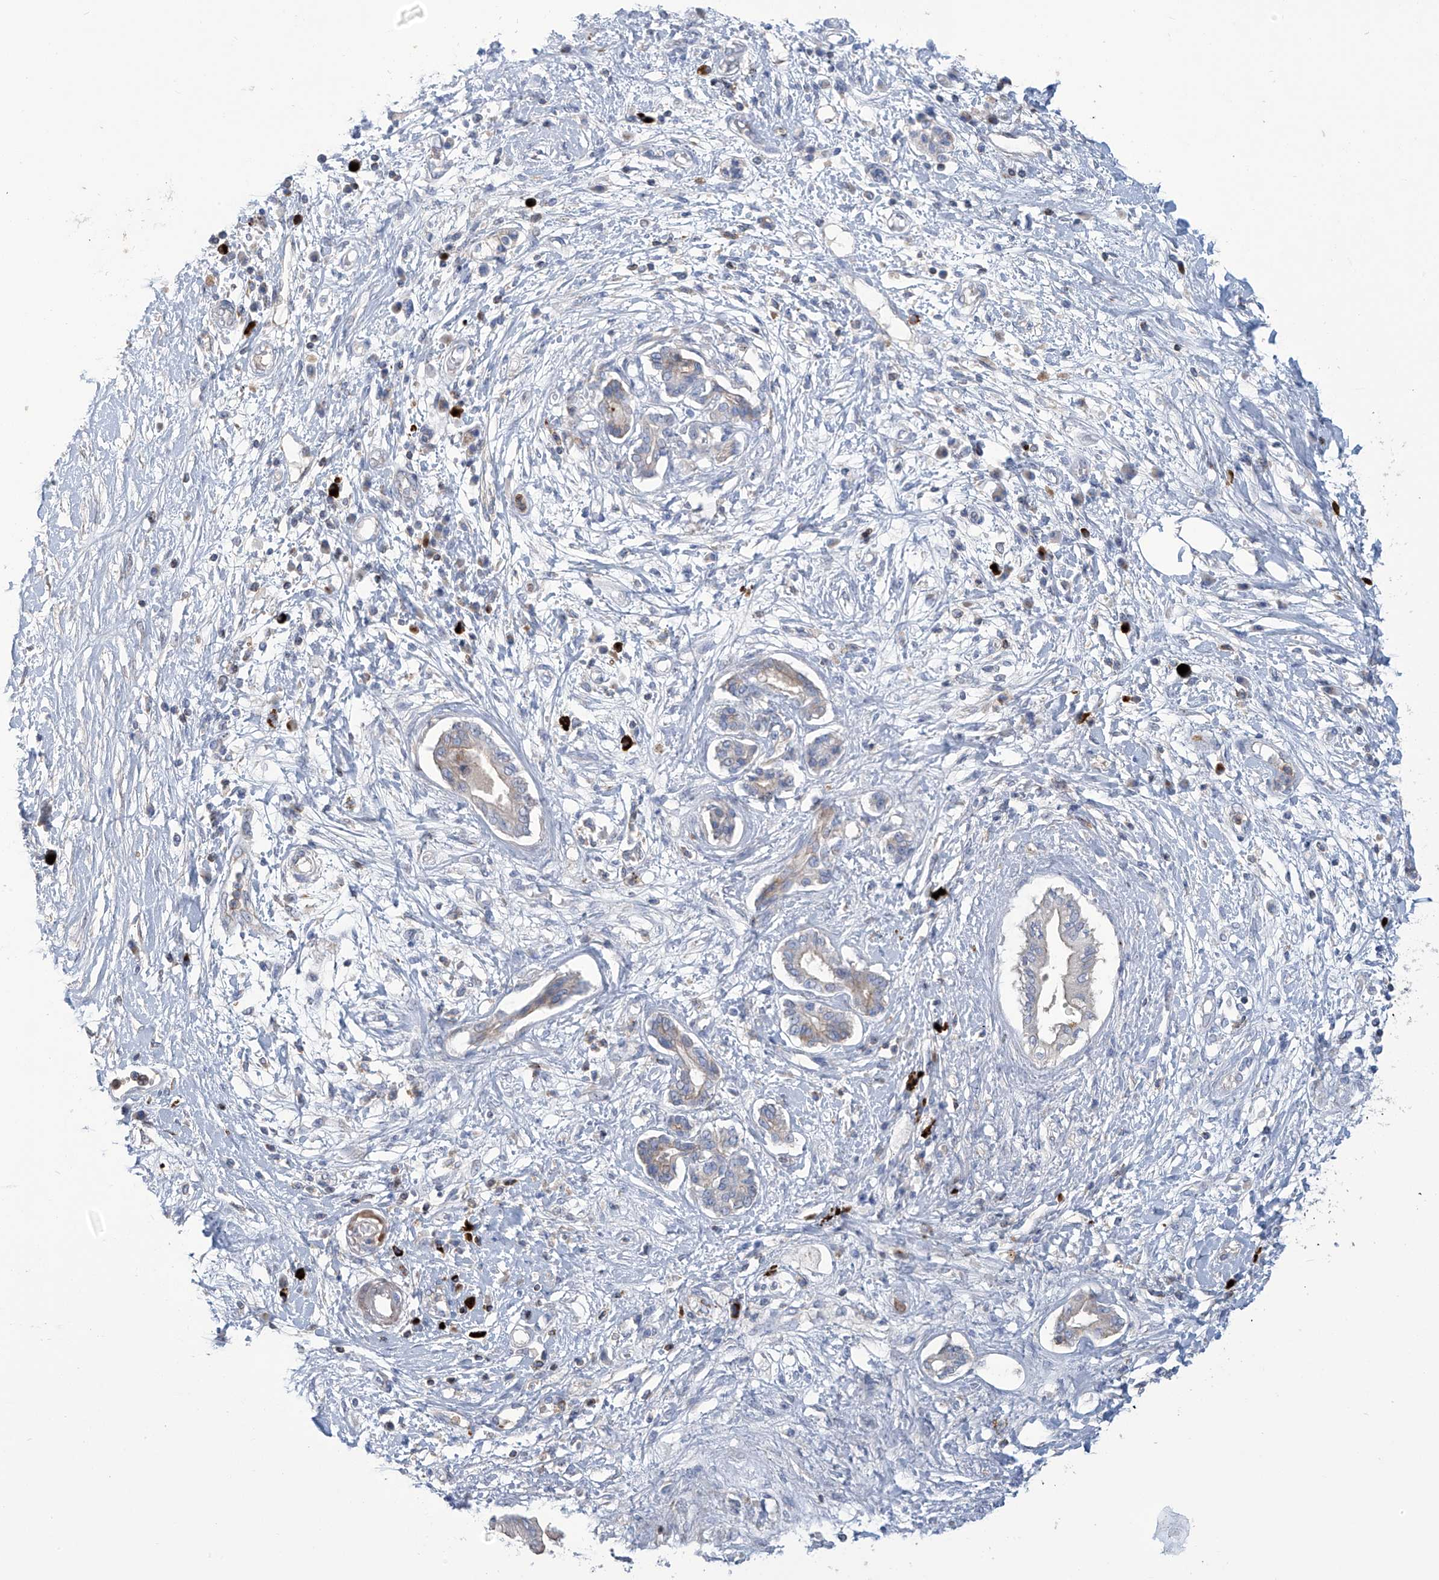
{"staining": {"intensity": "negative", "quantity": "none", "location": "none"}, "tissue": "pancreatic cancer", "cell_type": "Tumor cells", "image_type": "cancer", "snomed": [{"axis": "morphology", "description": "Adenocarcinoma, NOS"}, {"axis": "topography", "description": "Pancreas"}], "caption": "High power microscopy micrograph of an immunohistochemistry (IHC) photomicrograph of pancreatic cancer, revealing no significant positivity in tumor cells. (Stains: DAB (3,3'-diaminobenzidine) IHC with hematoxylin counter stain, Microscopy: brightfield microscopy at high magnification).", "gene": "IBA57", "patient": {"sex": "female", "age": 56}}